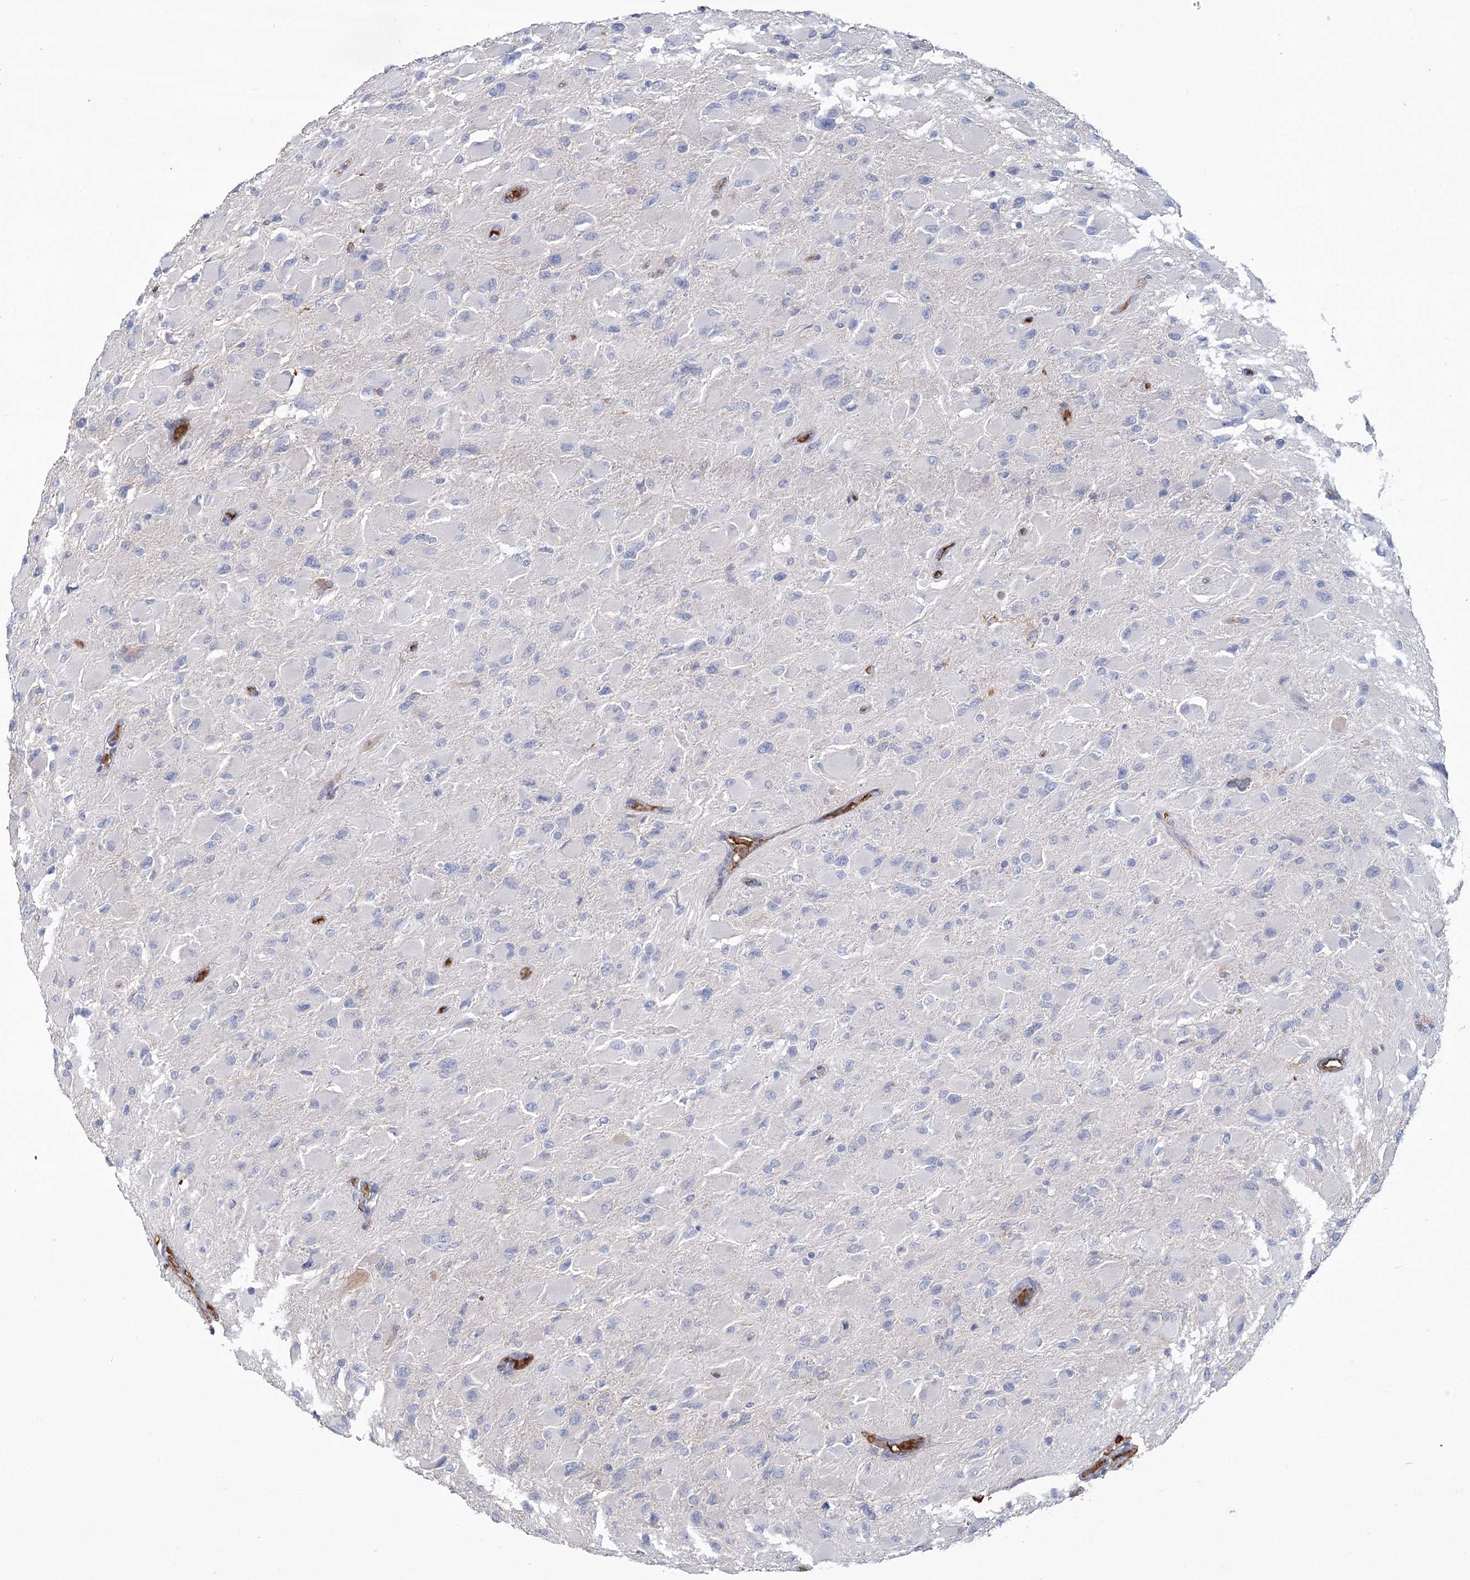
{"staining": {"intensity": "negative", "quantity": "none", "location": "none"}, "tissue": "glioma", "cell_type": "Tumor cells", "image_type": "cancer", "snomed": [{"axis": "morphology", "description": "Glioma, malignant, High grade"}, {"axis": "topography", "description": "Cerebral cortex"}], "caption": "IHC micrograph of human glioma stained for a protein (brown), which exhibits no expression in tumor cells. (Brightfield microscopy of DAB IHC at high magnification).", "gene": "HBA1", "patient": {"sex": "female", "age": 36}}